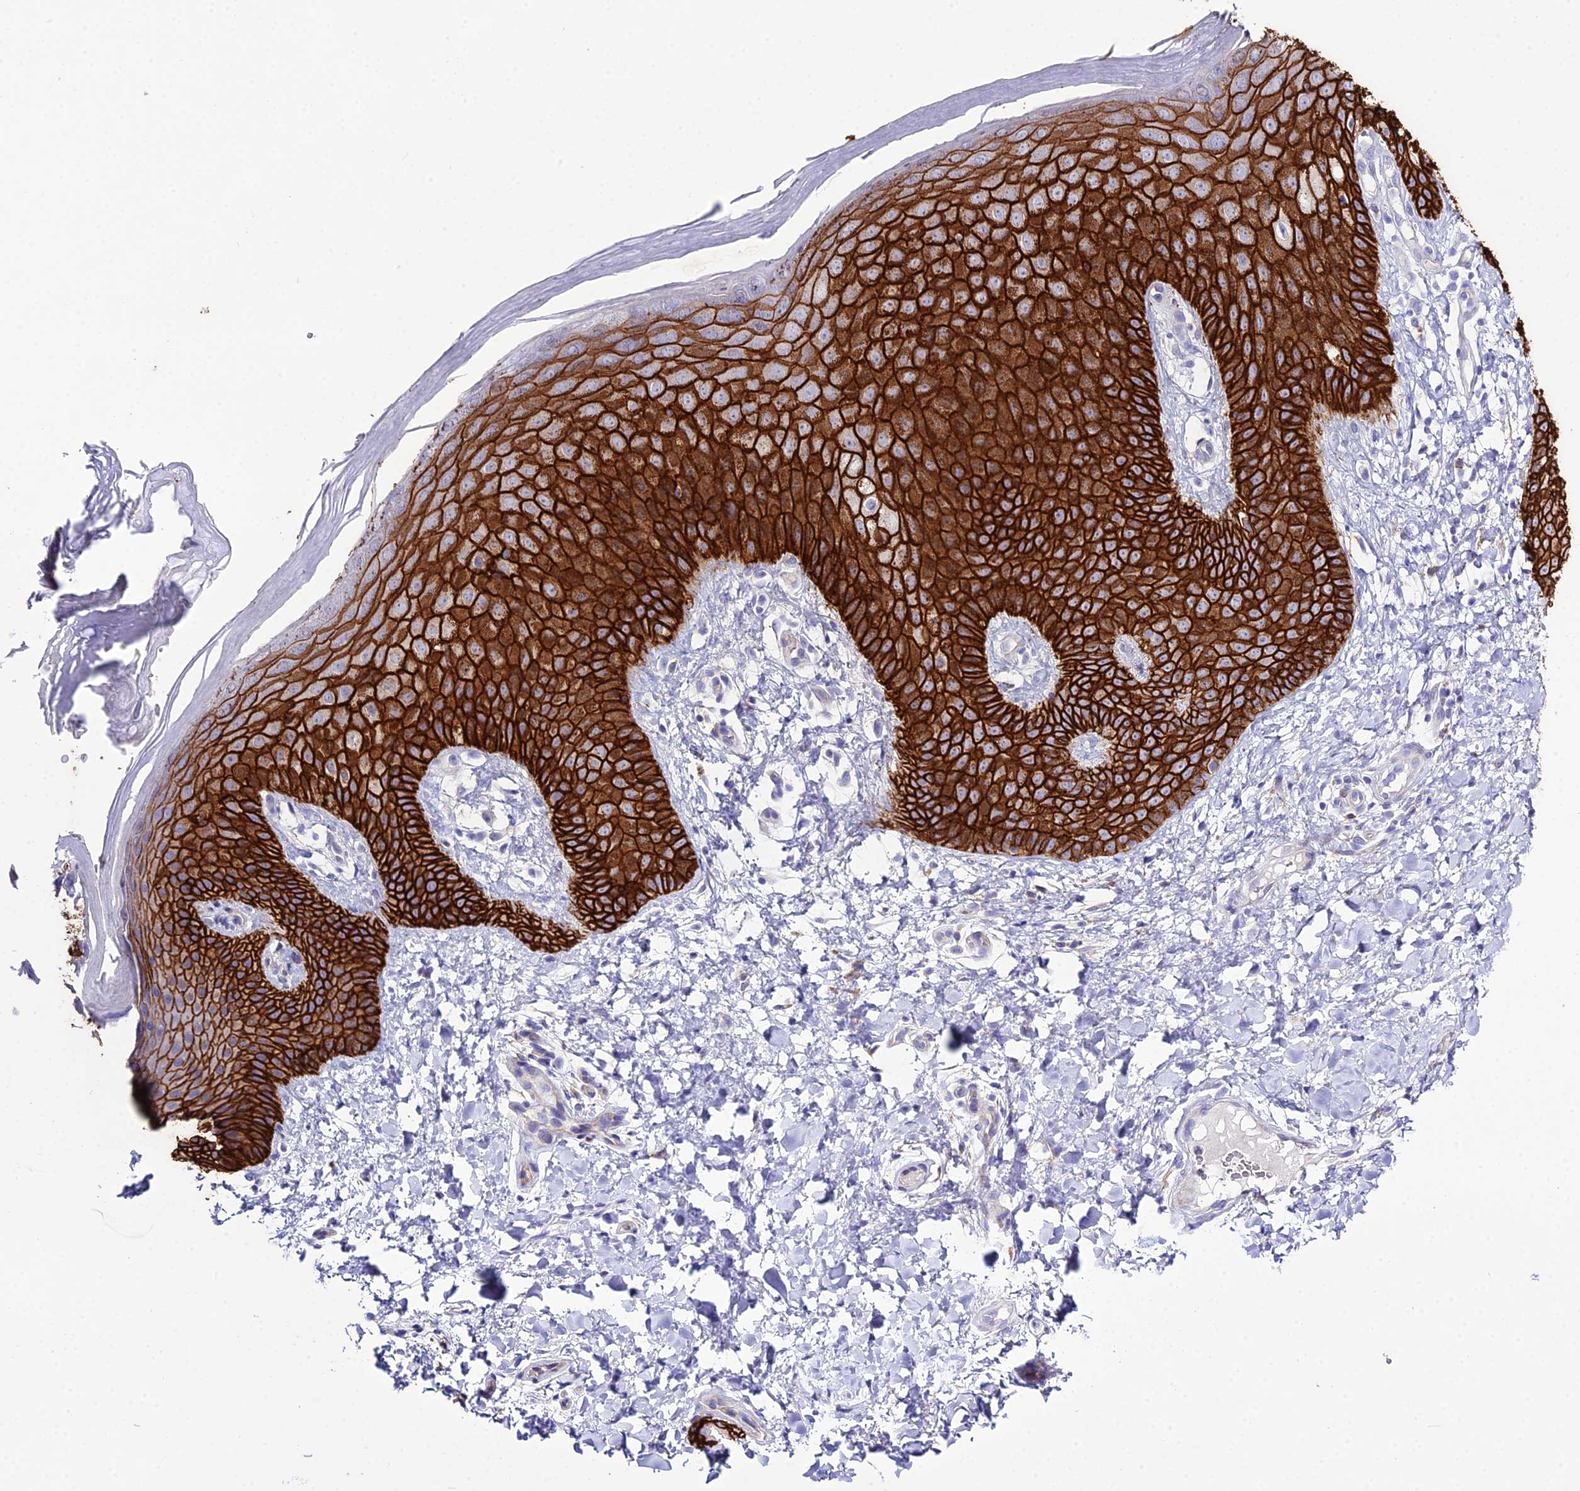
{"staining": {"intensity": "strong", "quantity": ">75%", "location": "cytoplasmic/membranous"}, "tissue": "skin", "cell_type": "Epidermal cells", "image_type": "normal", "snomed": [{"axis": "morphology", "description": "Normal tissue, NOS"}, {"axis": "morphology", "description": "Neoplasm, malignant, NOS"}, {"axis": "topography", "description": "Anal"}], "caption": "IHC histopathology image of benign skin: skin stained using immunohistochemistry (IHC) shows high levels of strong protein expression localized specifically in the cytoplasmic/membranous of epidermal cells, appearing as a cytoplasmic/membranous brown color.", "gene": "OR1Q1", "patient": {"sex": "male", "age": 47}}